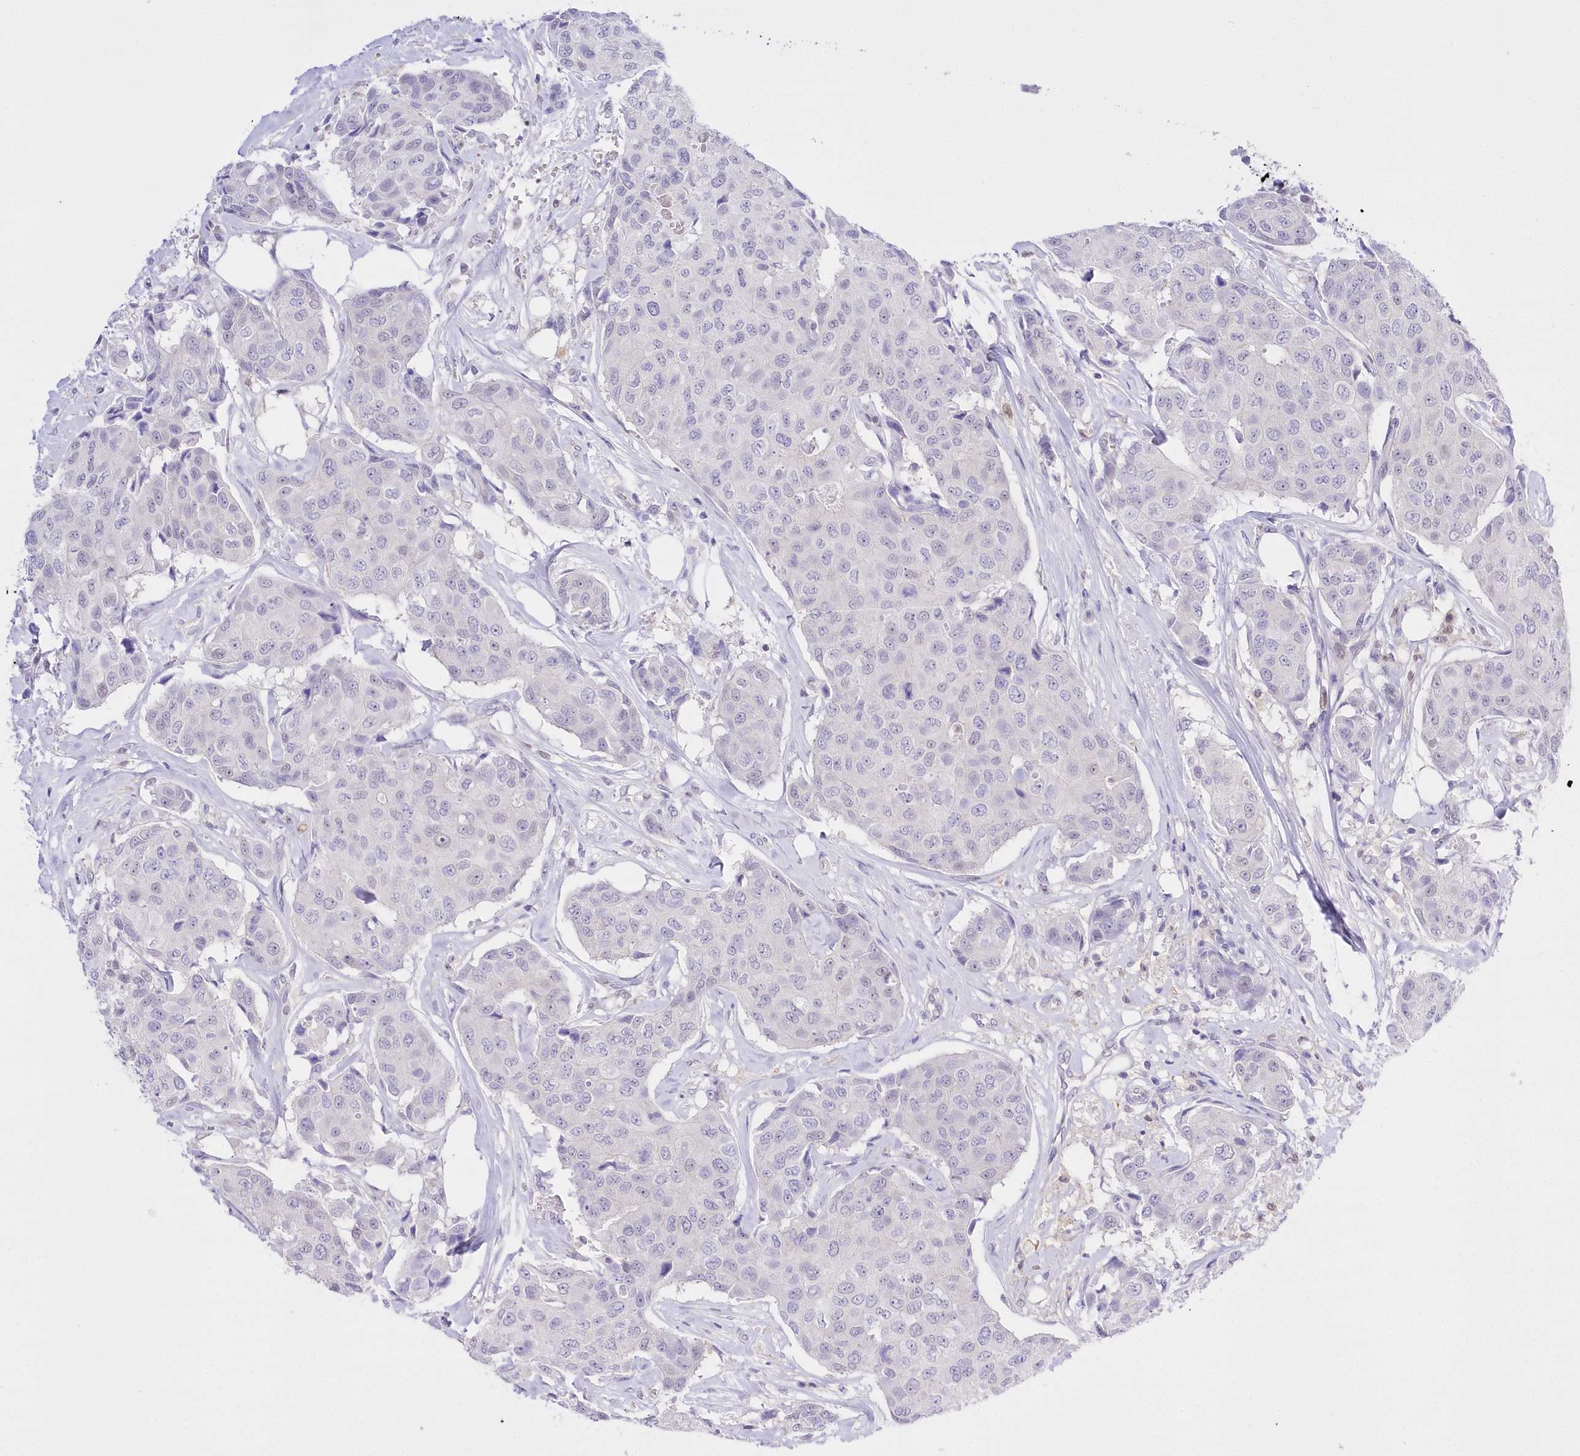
{"staining": {"intensity": "negative", "quantity": "none", "location": "none"}, "tissue": "breast cancer", "cell_type": "Tumor cells", "image_type": "cancer", "snomed": [{"axis": "morphology", "description": "Duct carcinoma"}, {"axis": "topography", "description": "Breast"}], "caption": "Tumor cells show no significant staining in breast invasive ductal carcinoma. The staining was performed using DAB to visualize the protein expression in brown, while the nuclei were stained in blue with hematoxylin (Magnification: 20x).", "gene": "UBA6", "patient": {"sex": "female", "age": 80}}